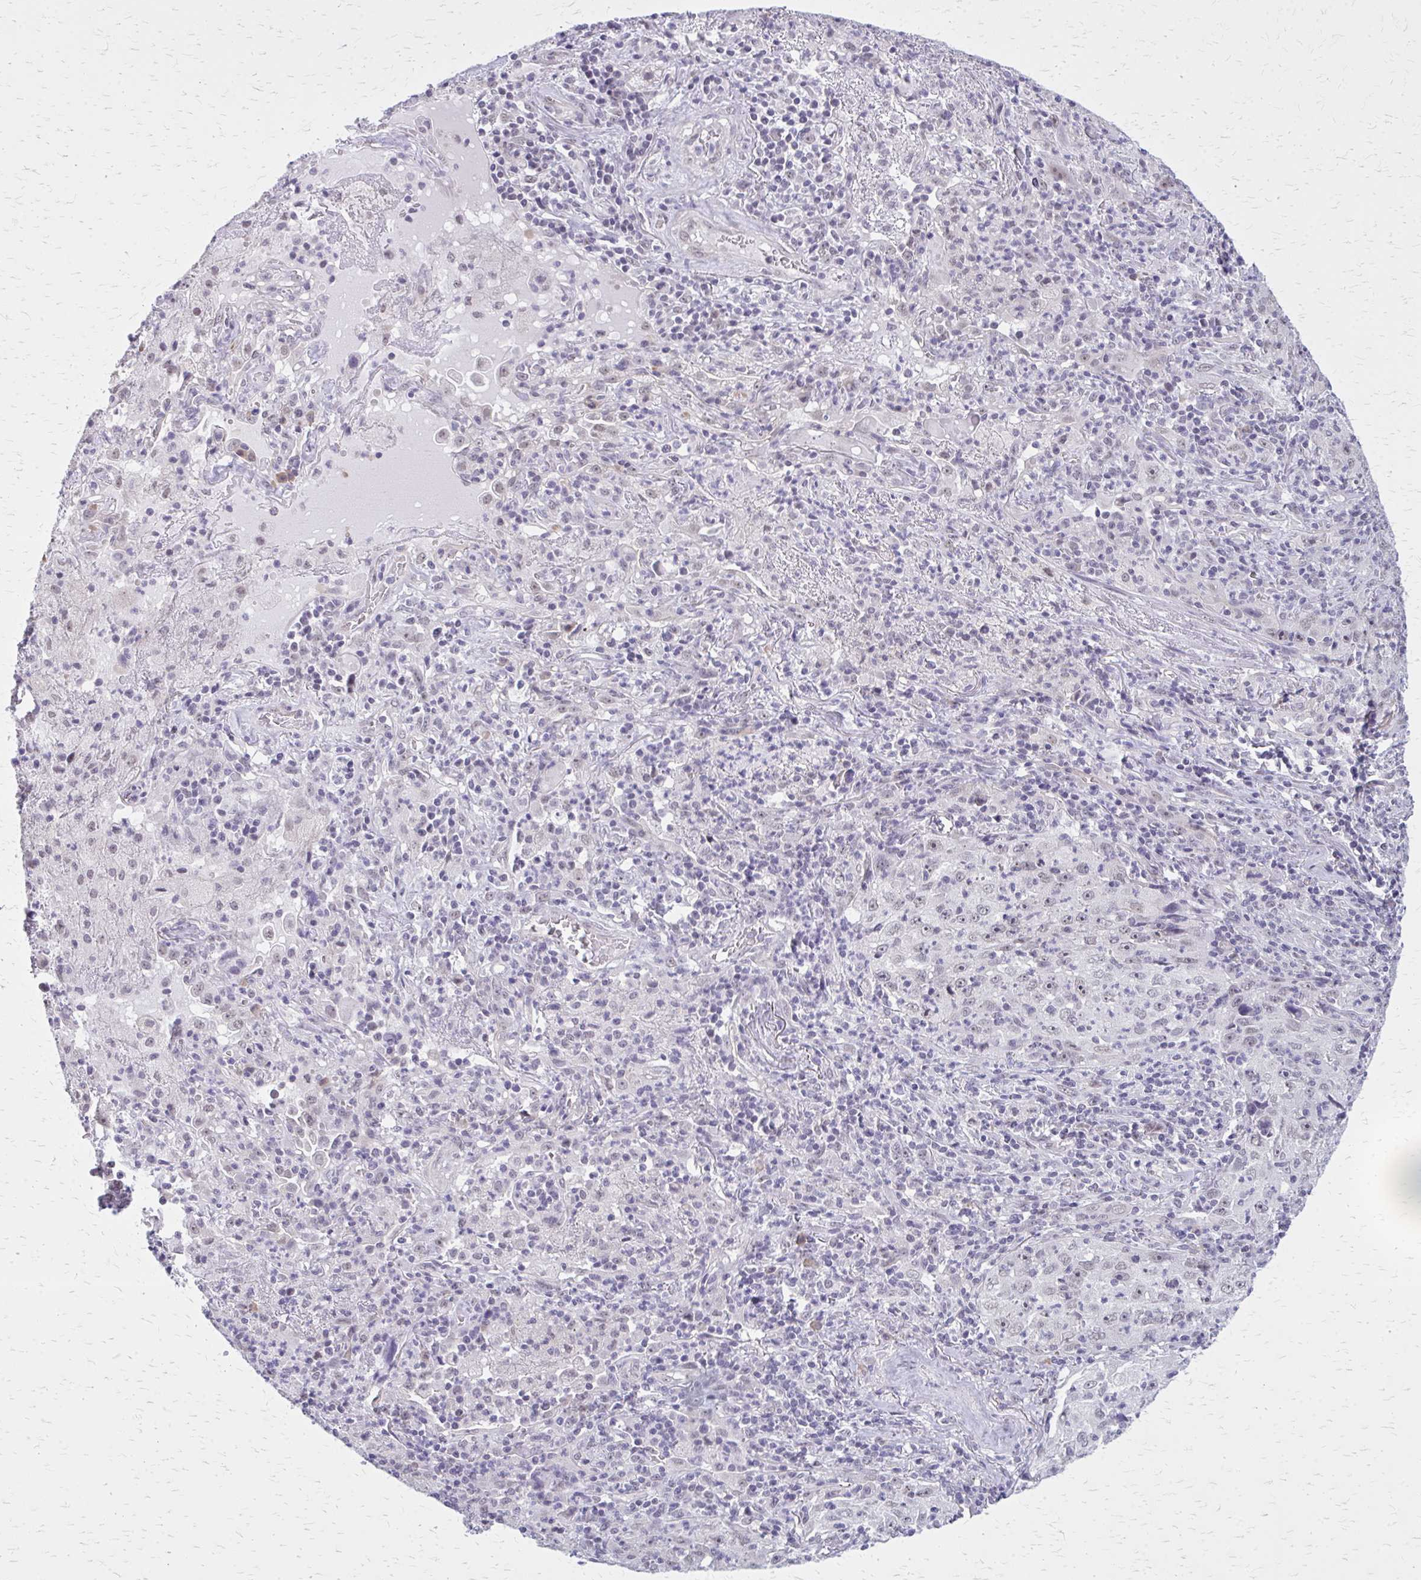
{"staining": {"intensity": "negative", "quantity": "none", "location": "none"}, "tissue": "lung cancer", "cell_type": "Tumor cells", "image_type": "cancer", "snomed": [{"axis": "morphology", "description": "Squamous cell carcinoma, NOS"}, {"axis": "topography", "description": "Lung"}], "caption": "Human lung cancer stained for a protein using IHC demonstrates no staining in tumor cells.", "gene": "PLCB1", "patient": {"sex": "male", "age": 71}}